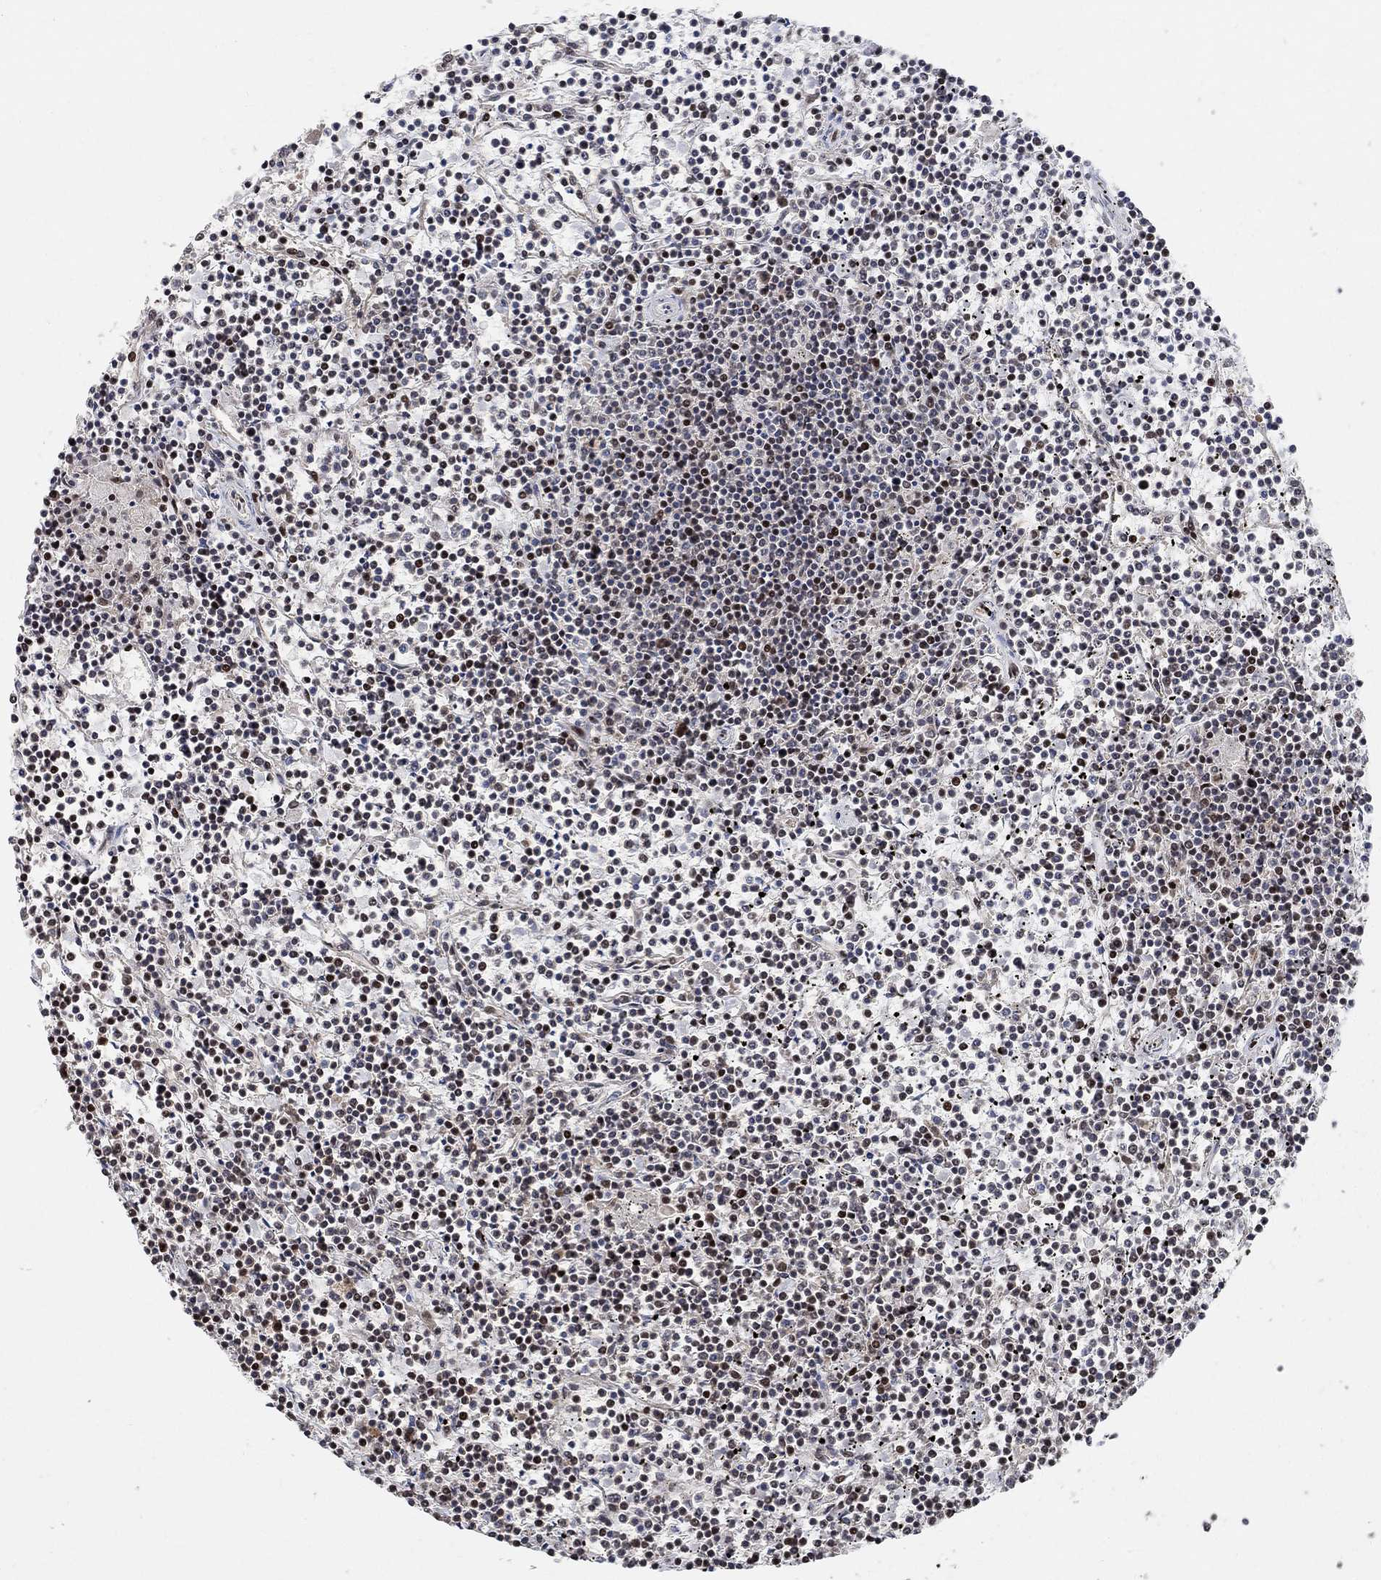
{"staining": {"intensity": "moderate", "quantity": "<25%", "location": "nuclear"}, "tissue": "lymphoma", "cell_type": "Tumor cells", "image_type": "cancer", "snomed": [{"axis": "morphology", "description": "Malignant lymphoma, non-Hodgkin's type, Low grade"}, {"axis": "topography", "description": "Spleen"}], "caption": "Immunohistochemical staining of malignant lymphoma, non-Hodgkin's type (low-grade) exhibits low levels of moderate nuclear protein staining in about <25% of tumor cells.", "gene": "E4F1", "patient": {"sex": "female", "age": 19}}